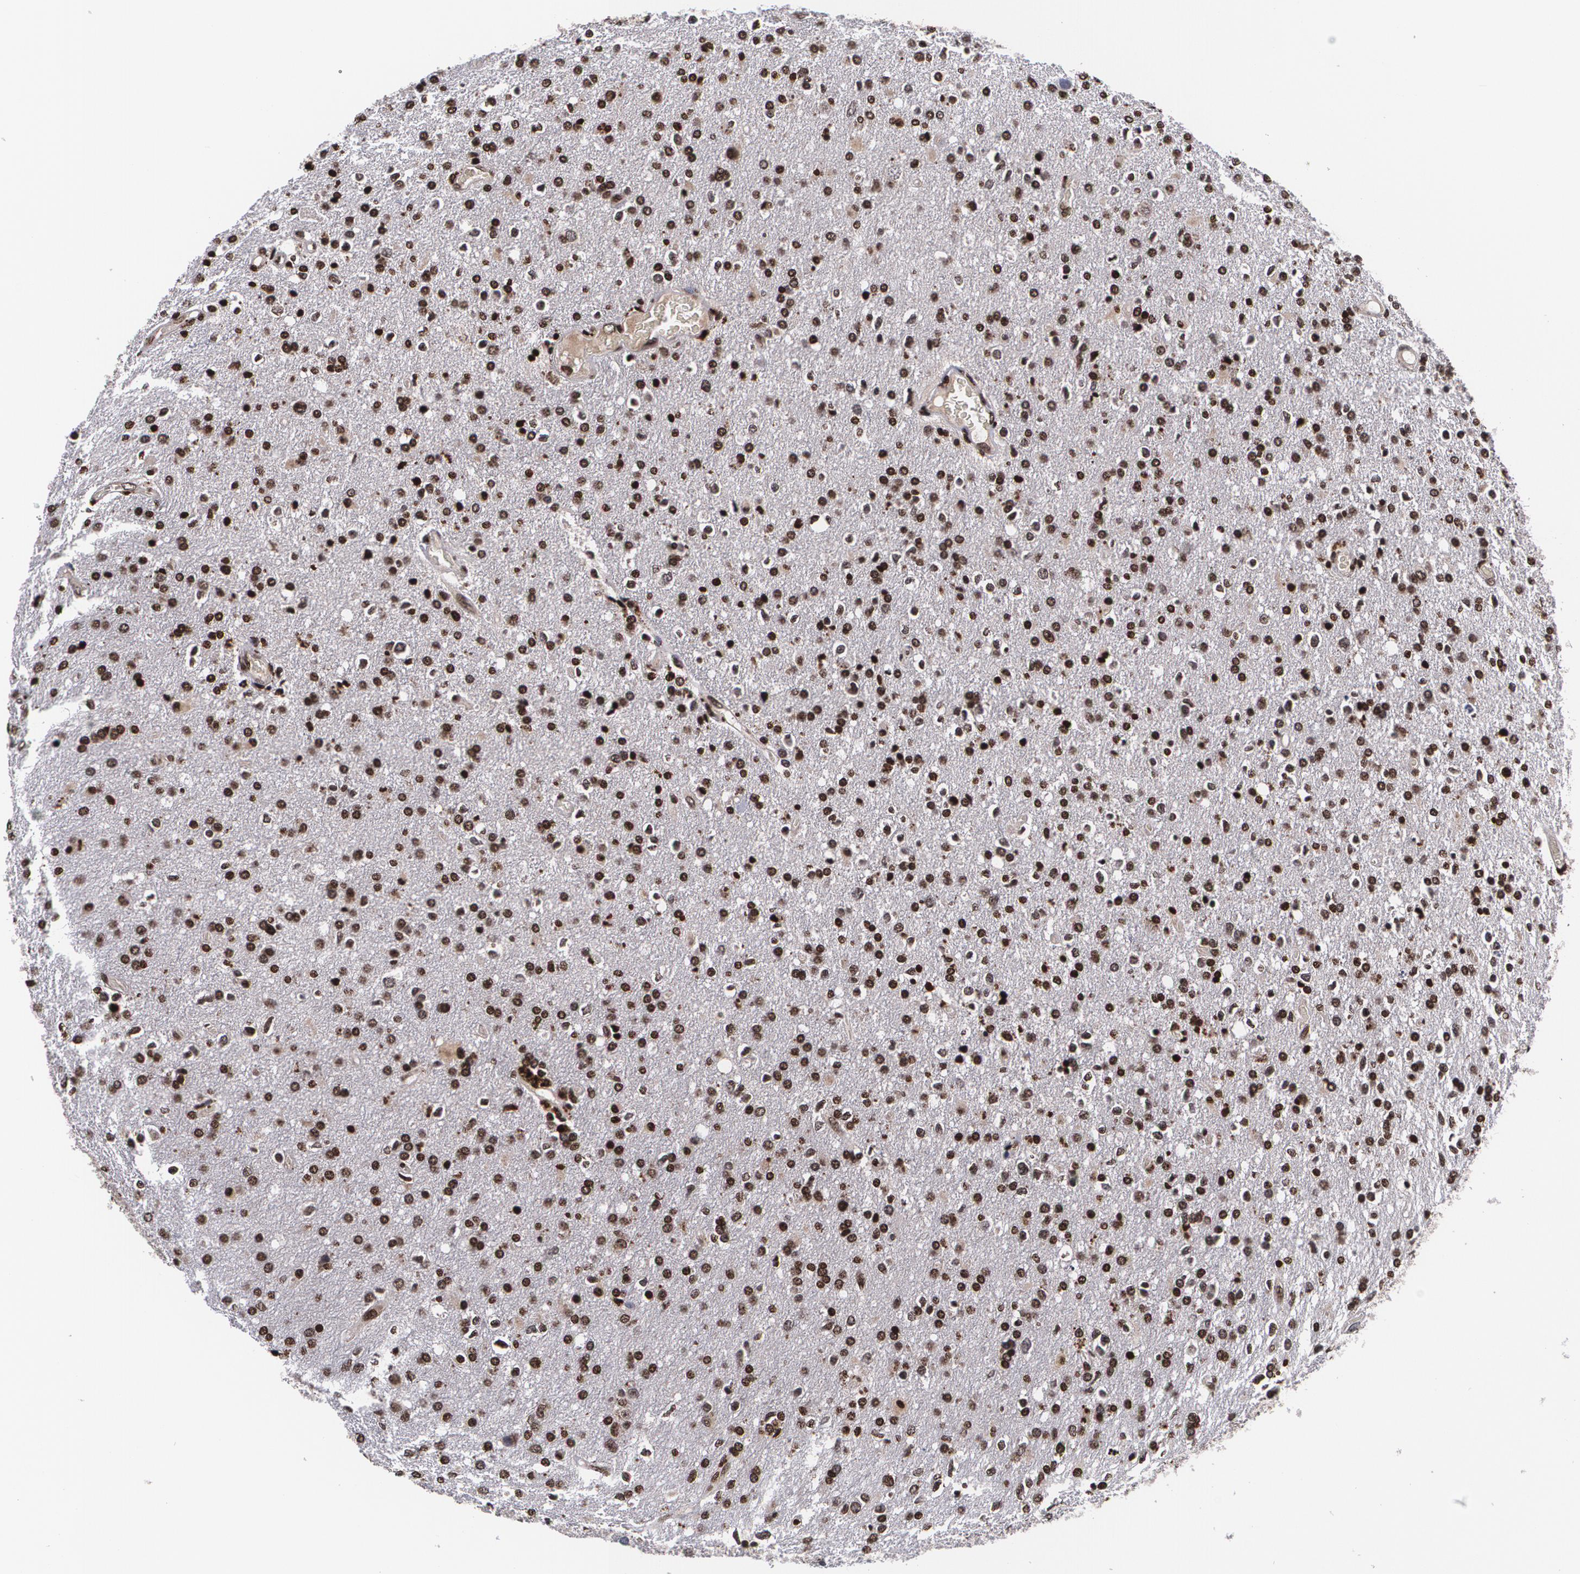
{"staining": {"intensity": "strong", "quantity": ">75%", "location": "nuclear"}, "tissue": "glioma", "cell_type": "Tumor cells", "image_type": "cancer", "snomed": [{"axis": "morphology", "description": "Glioma, malignant, High grade"}, {"axis": "topography", "description": "Brain"}], "caption": "The immunohistochemical stain highlights strong nuclear positivity in tumor cells of glioma tissue. (brown staining indicates protein expression, while blue staining denotes nuclei).", "gene": "MVP", "patient": {"sex": "male", "age": 33}}